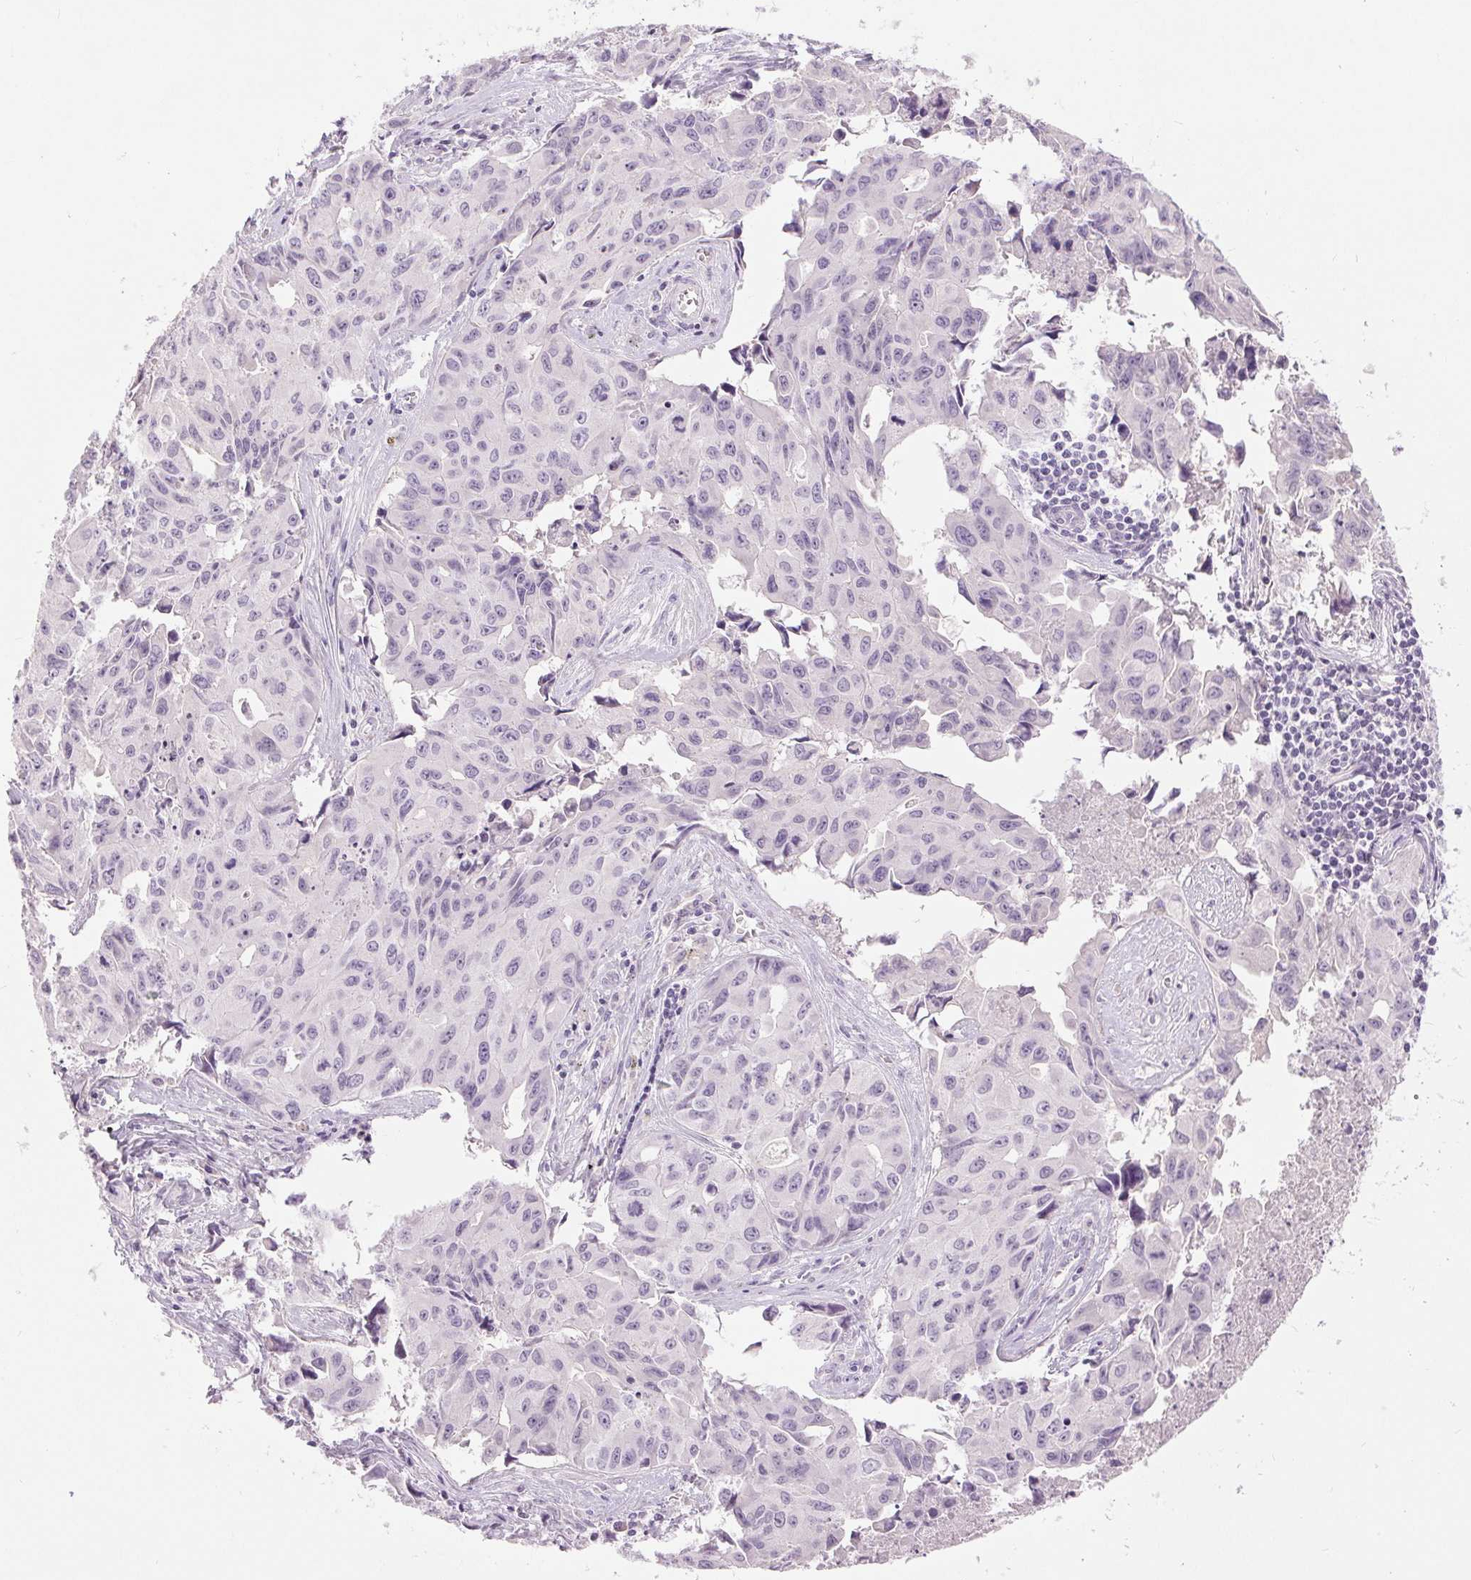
{"staining": {"intensity": "negative", "quantity": "none", "location": "none"}, "tissue": "lung cancer", "cell_type": "Tumor cells", "image_type": "cancer", "snomed": [{"axis": "morphology", "description": "Adenocarcinoma, NOS"}, {"axis": "topography", "description": "Lymph node"}, {"axis": "topography", "description": "Lung"}], "caption": "Immunohistochemistry of lung cancer displays no staining in tumor cells.", "gene": "DSG3", "patient": {"sex": "male", "age": 64}}